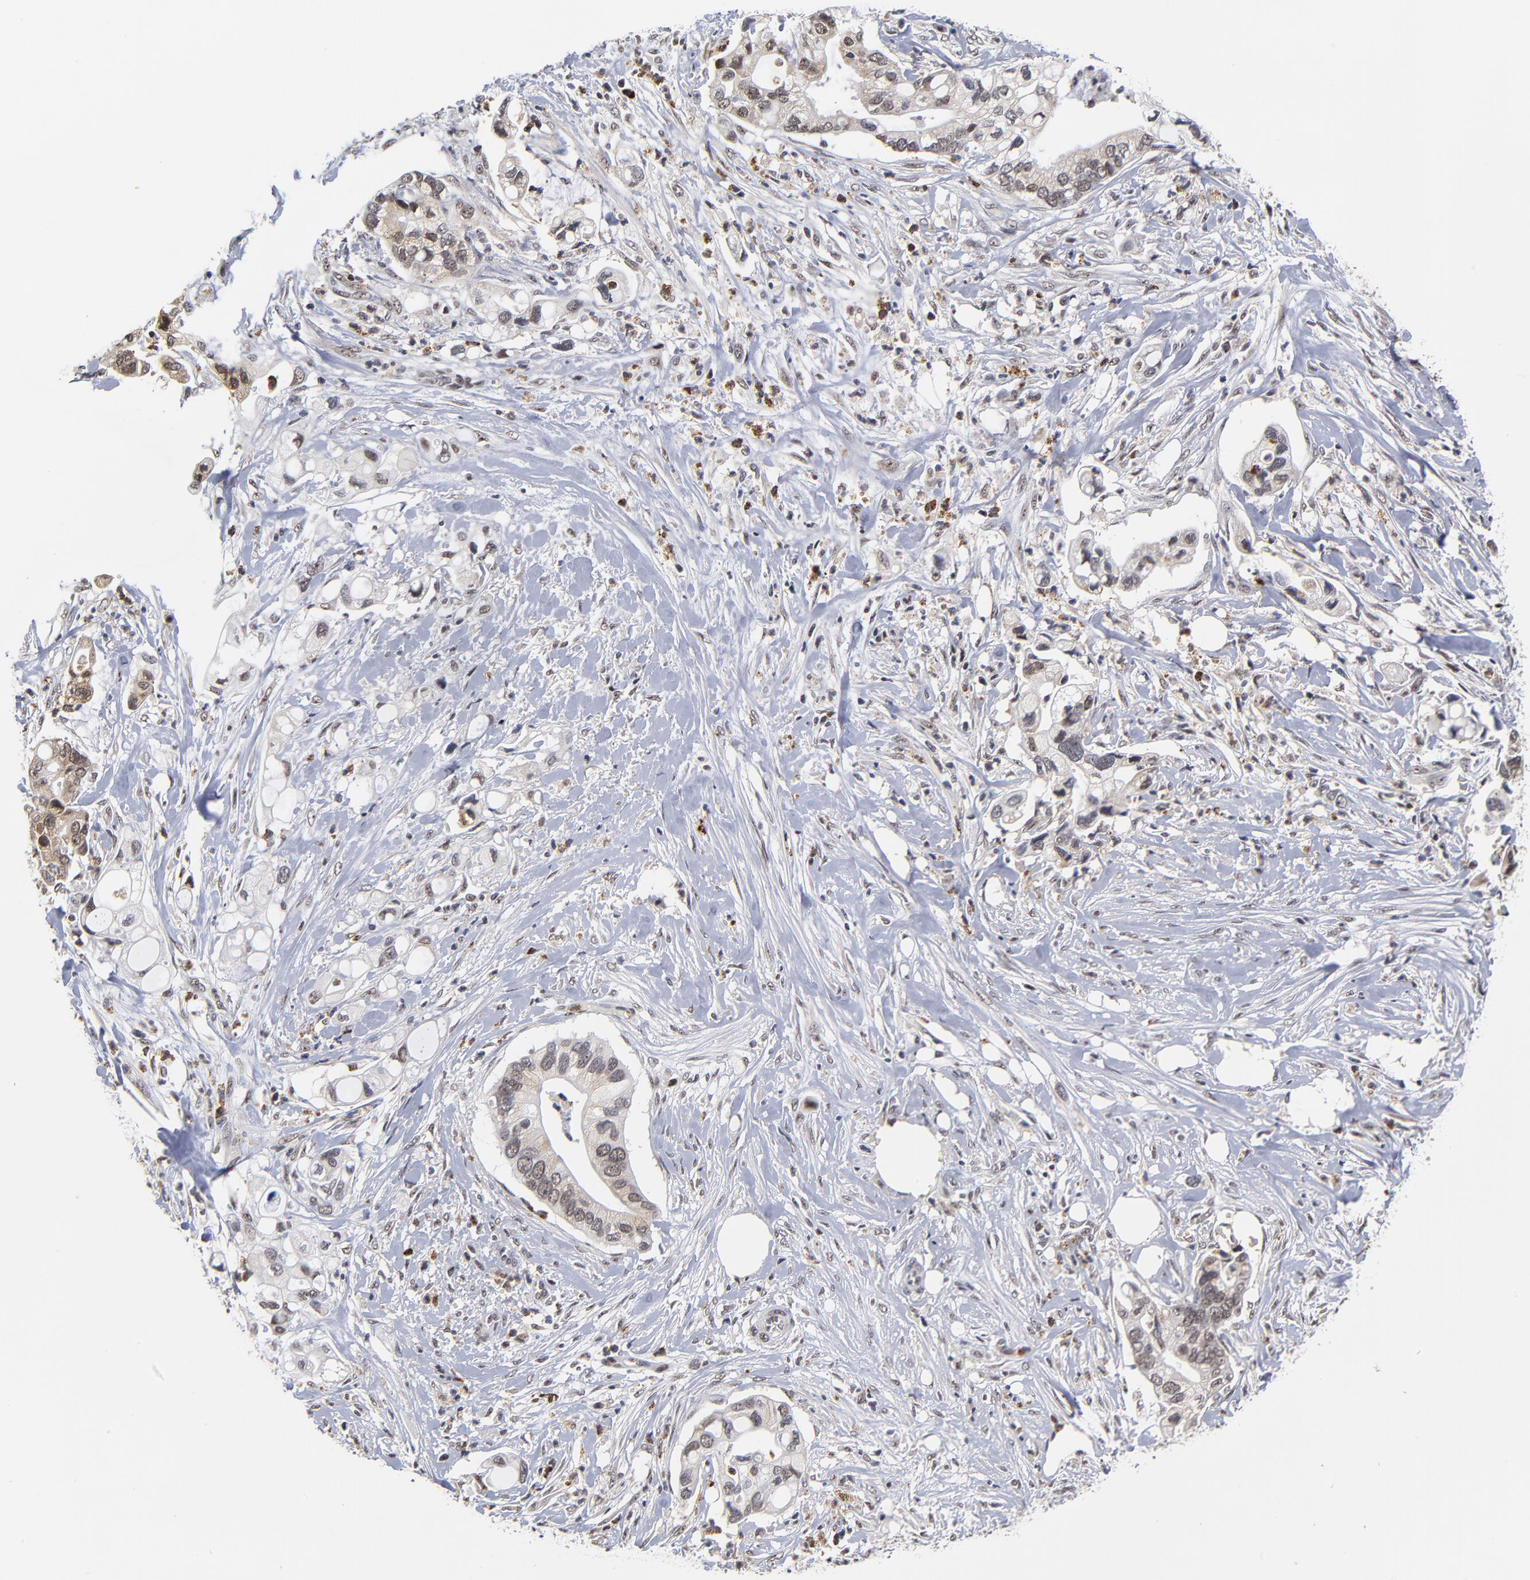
{"staining": {"intensity": "weak", "quantity": "25%-75%", "location": "nuclear"}, "tissue": "pancreatic cancer", "cell_type": "Tumor cells", "image_type": "cancer", "snomed": [{"axis": "morphology", "description": "Adenocarcinoma, NOS"}, {"axis": "topography", "description": "Pancreas"}], "caption": "Immunohistochemistry of human pancreatic cancer (adenocarcinoma) exhibits low levels of weak nuclear positivity in about 25%-75% of tumor cells.", "gene": "ZNF419", "patient": {"sex": "male", "age": 70}}